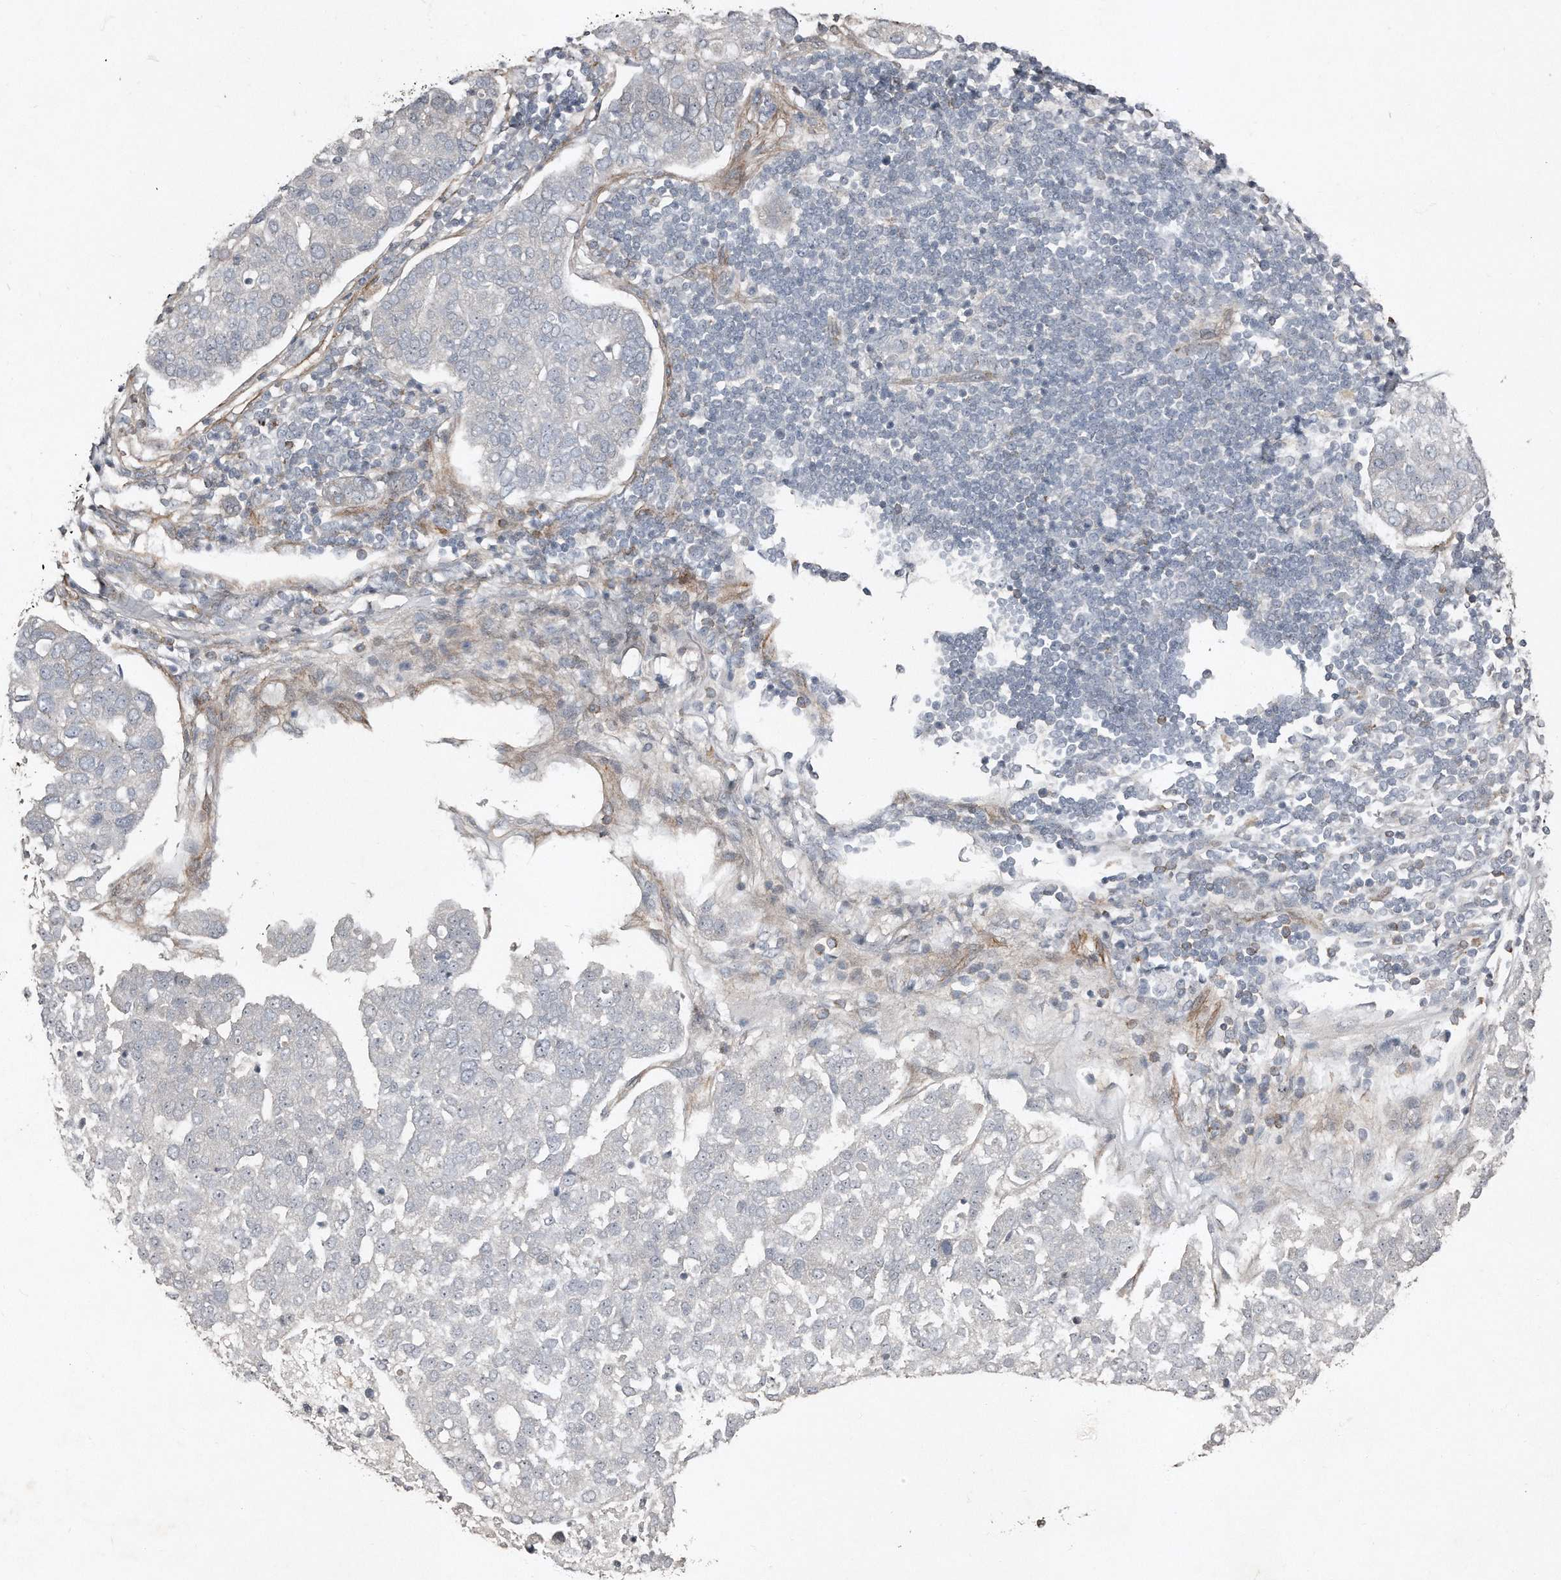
{"staining": {"intensity": "negative", "quantity": "none", "location": "none"}, "tissue": "pancreatic cancer", "cell_type": "Tumor cells", "image_type": "cancer", "snomed": [{"axis": "morphology", "description": "Adenocarcinoma, NOS"}, {"axis": "topography", "description": "Pancreas"}], "caption": "Immunohistochemistry of human pancreatic cancer shows no staining in tumor cells.", "gene": "SNAP47", "patient": {"sex": "female", "age": 61}}